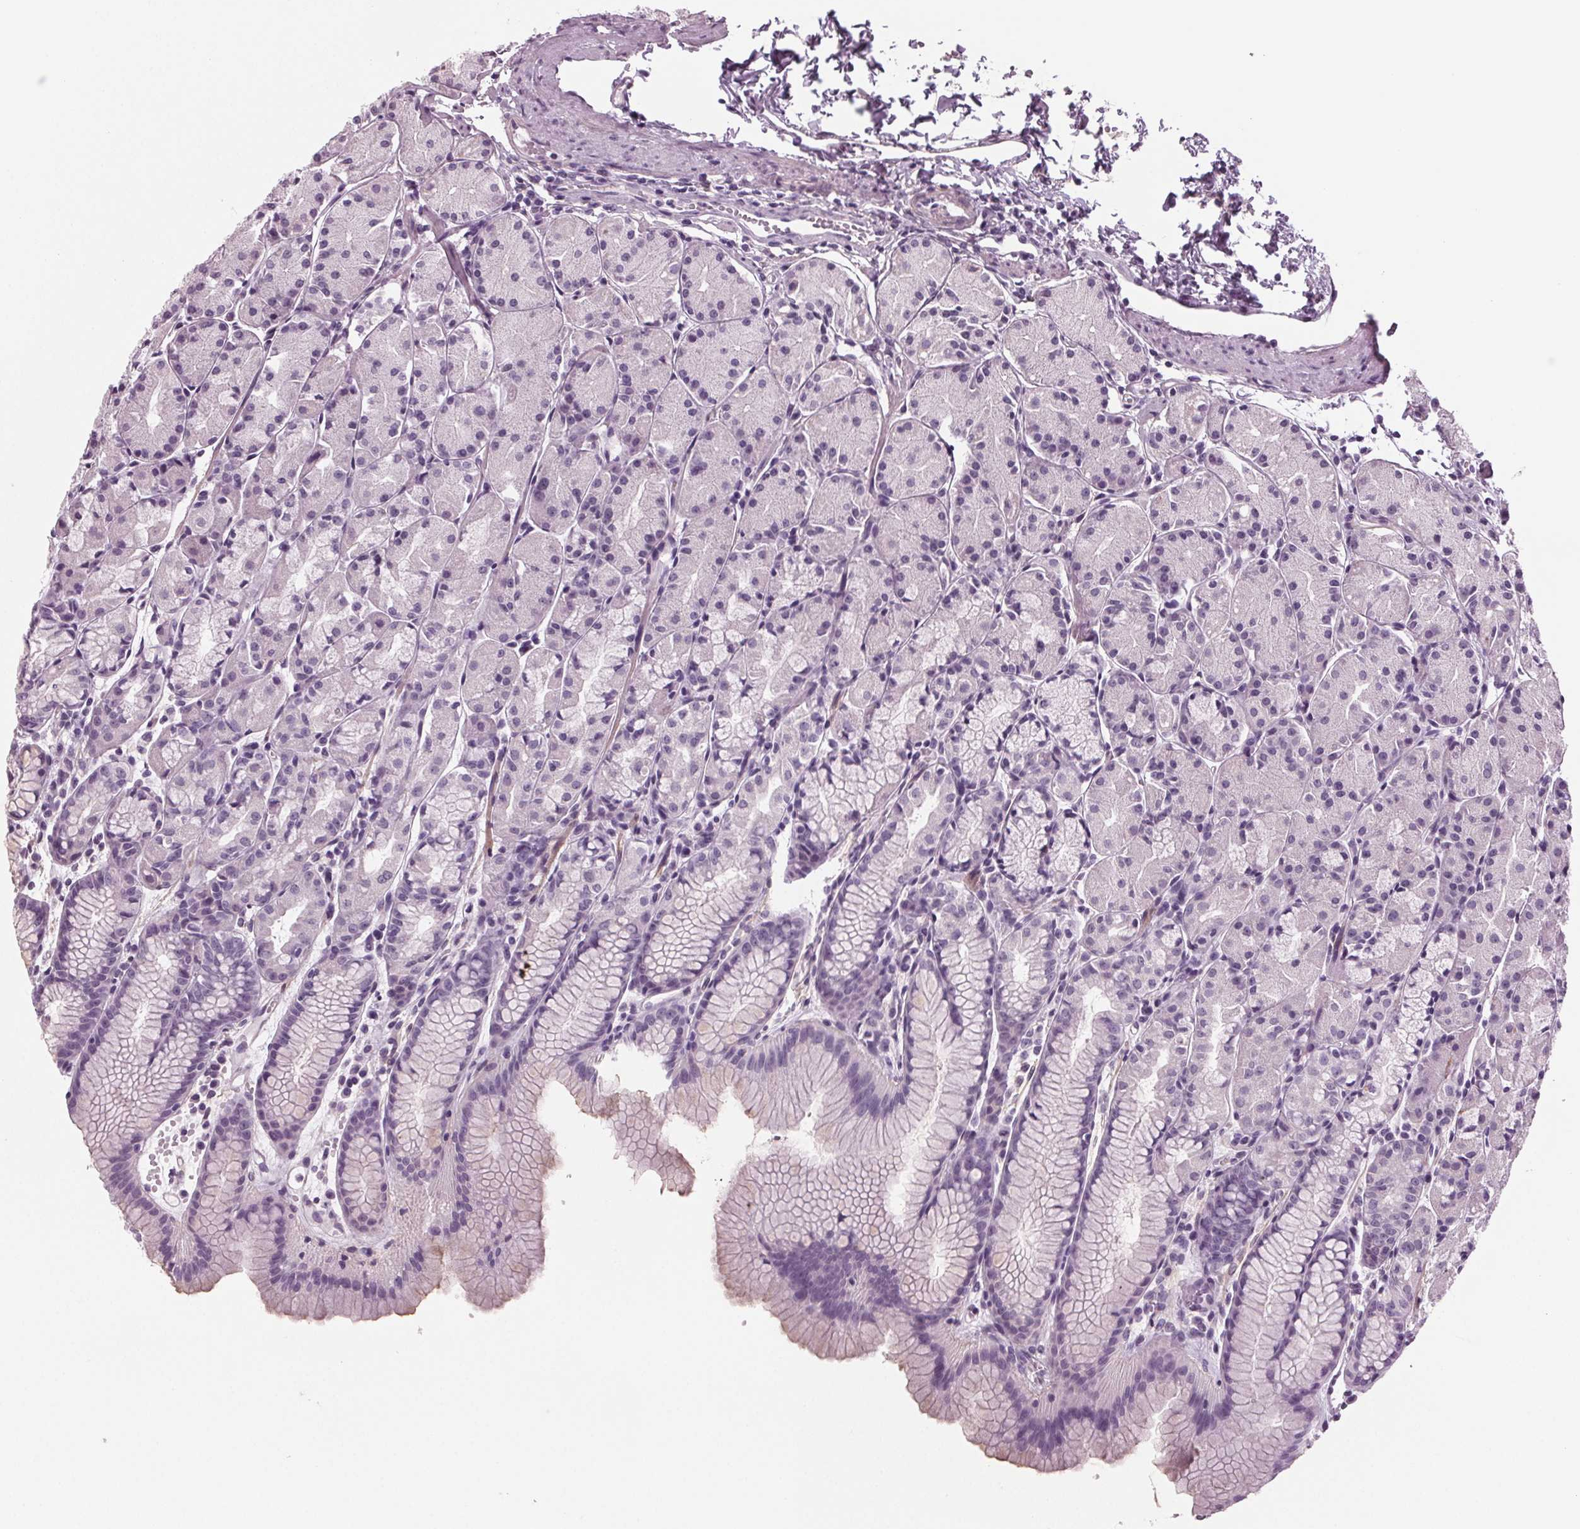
{"staining": {"intensity": "weak", "quantity": "<25%", "location": "cytoplasmic/membranous"}, "tissue": "stomach", "cell_type": "Glandular cells", "image_type": "normal", "snomed": [{"axis": "morphology", "description": "Normal tissue, NOS"}, {"axis": "topography", "description": "Stomach, upper"}], "caption": "The image displays no staining of glandular cells in benign stomach.", "gene": "BHLHE22", "patient": {"sex": "male", "age": 47}}